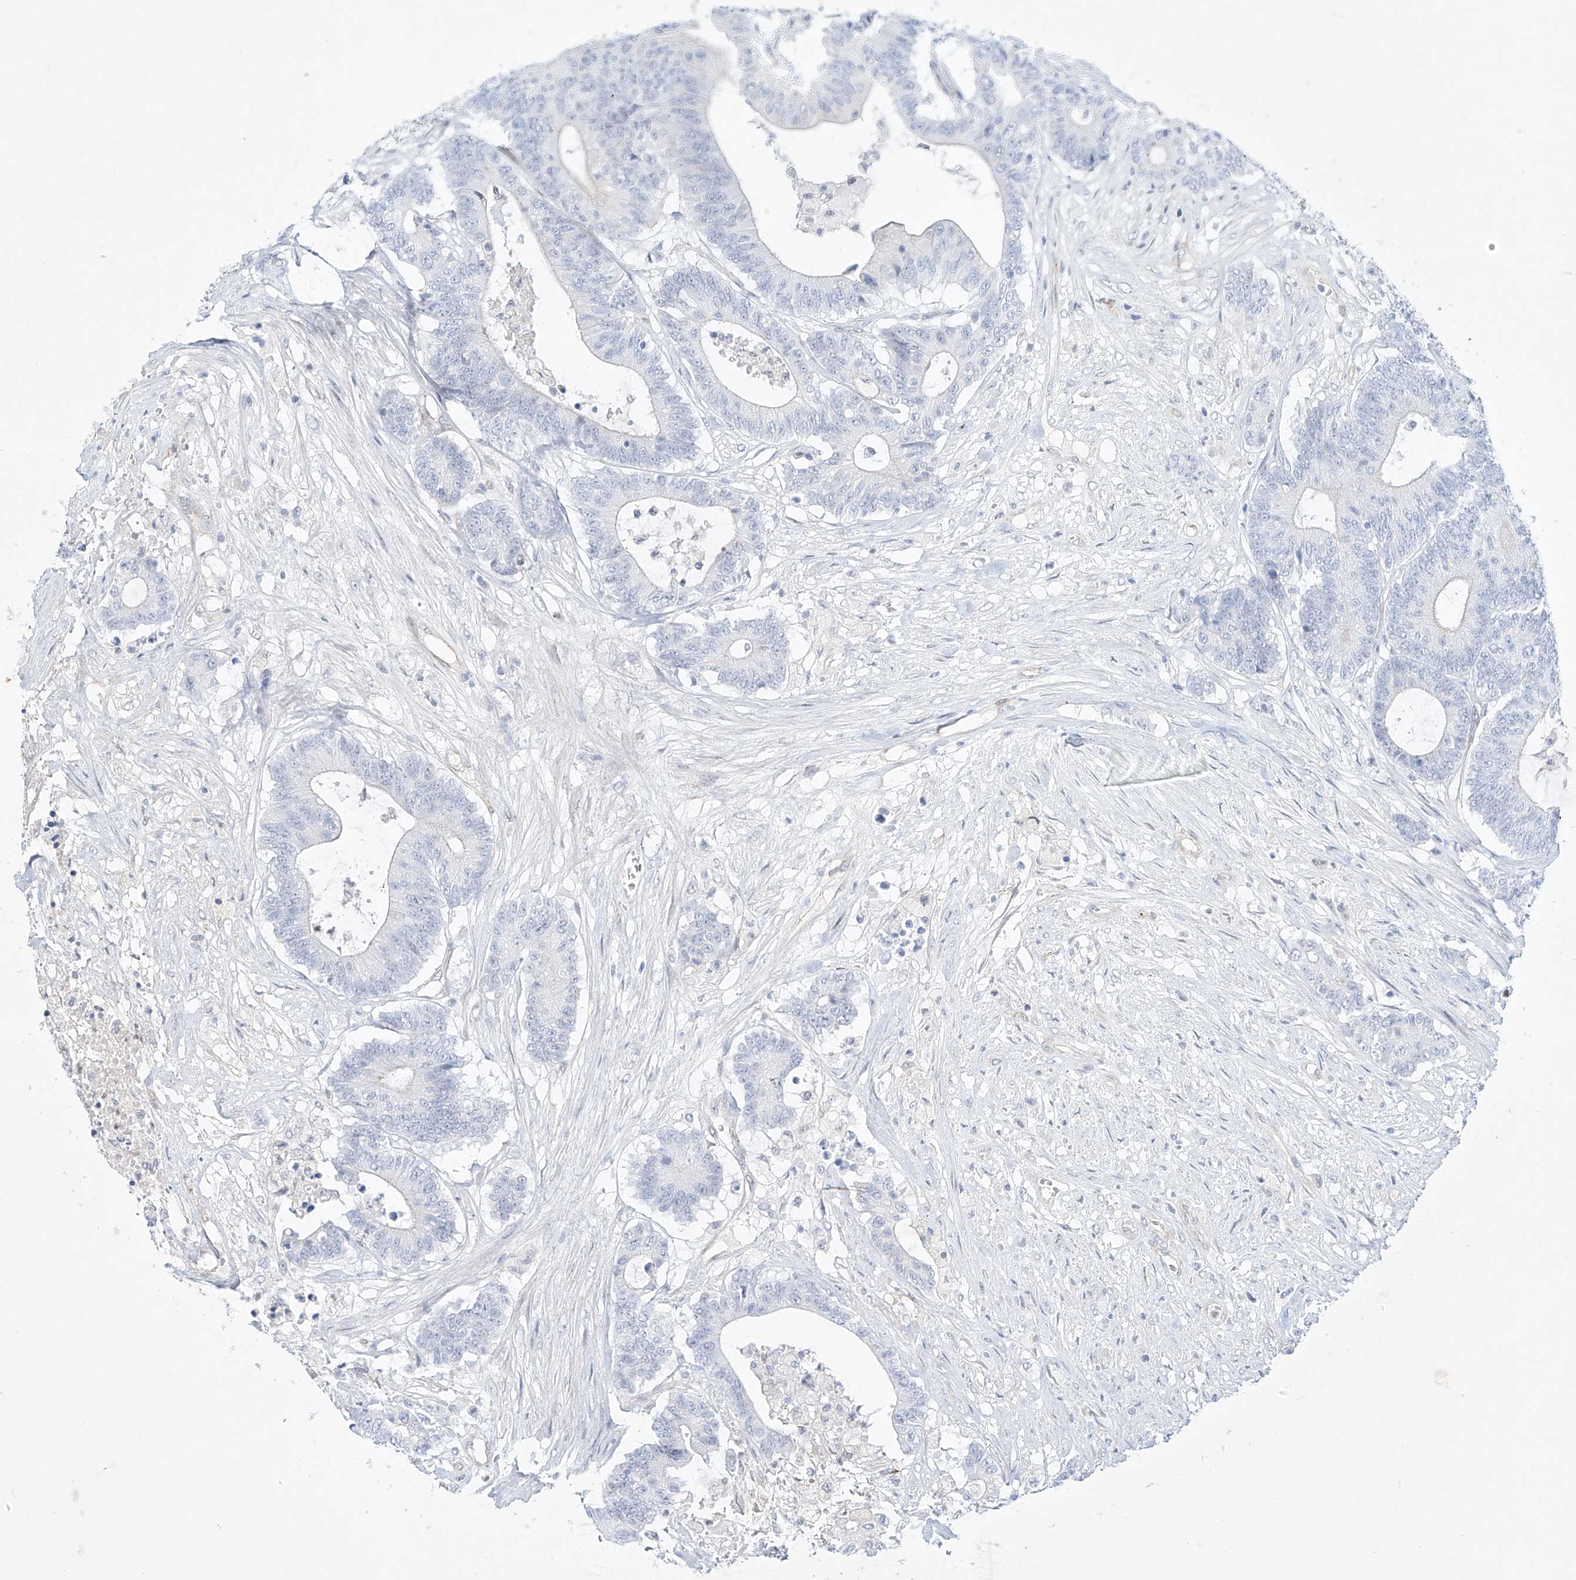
{"staining": {"intensity": "negative", "quantity": "none", "location": "none"}, "tissue": "colorectal cancer", "cell_type": "Tumor cells", "image_type": "cancer", "snomed": [{"axis": "morphology", "description": "Adenocarcinoma, NOS"}, {"axis": "topography", "description": "Colon"}], "caption": "Histopathology image shows no protein expression in tumor cells of colorectal cancer tissue.", "gene": "REEP2", "patient": {"sex": "female", "age": 84}}